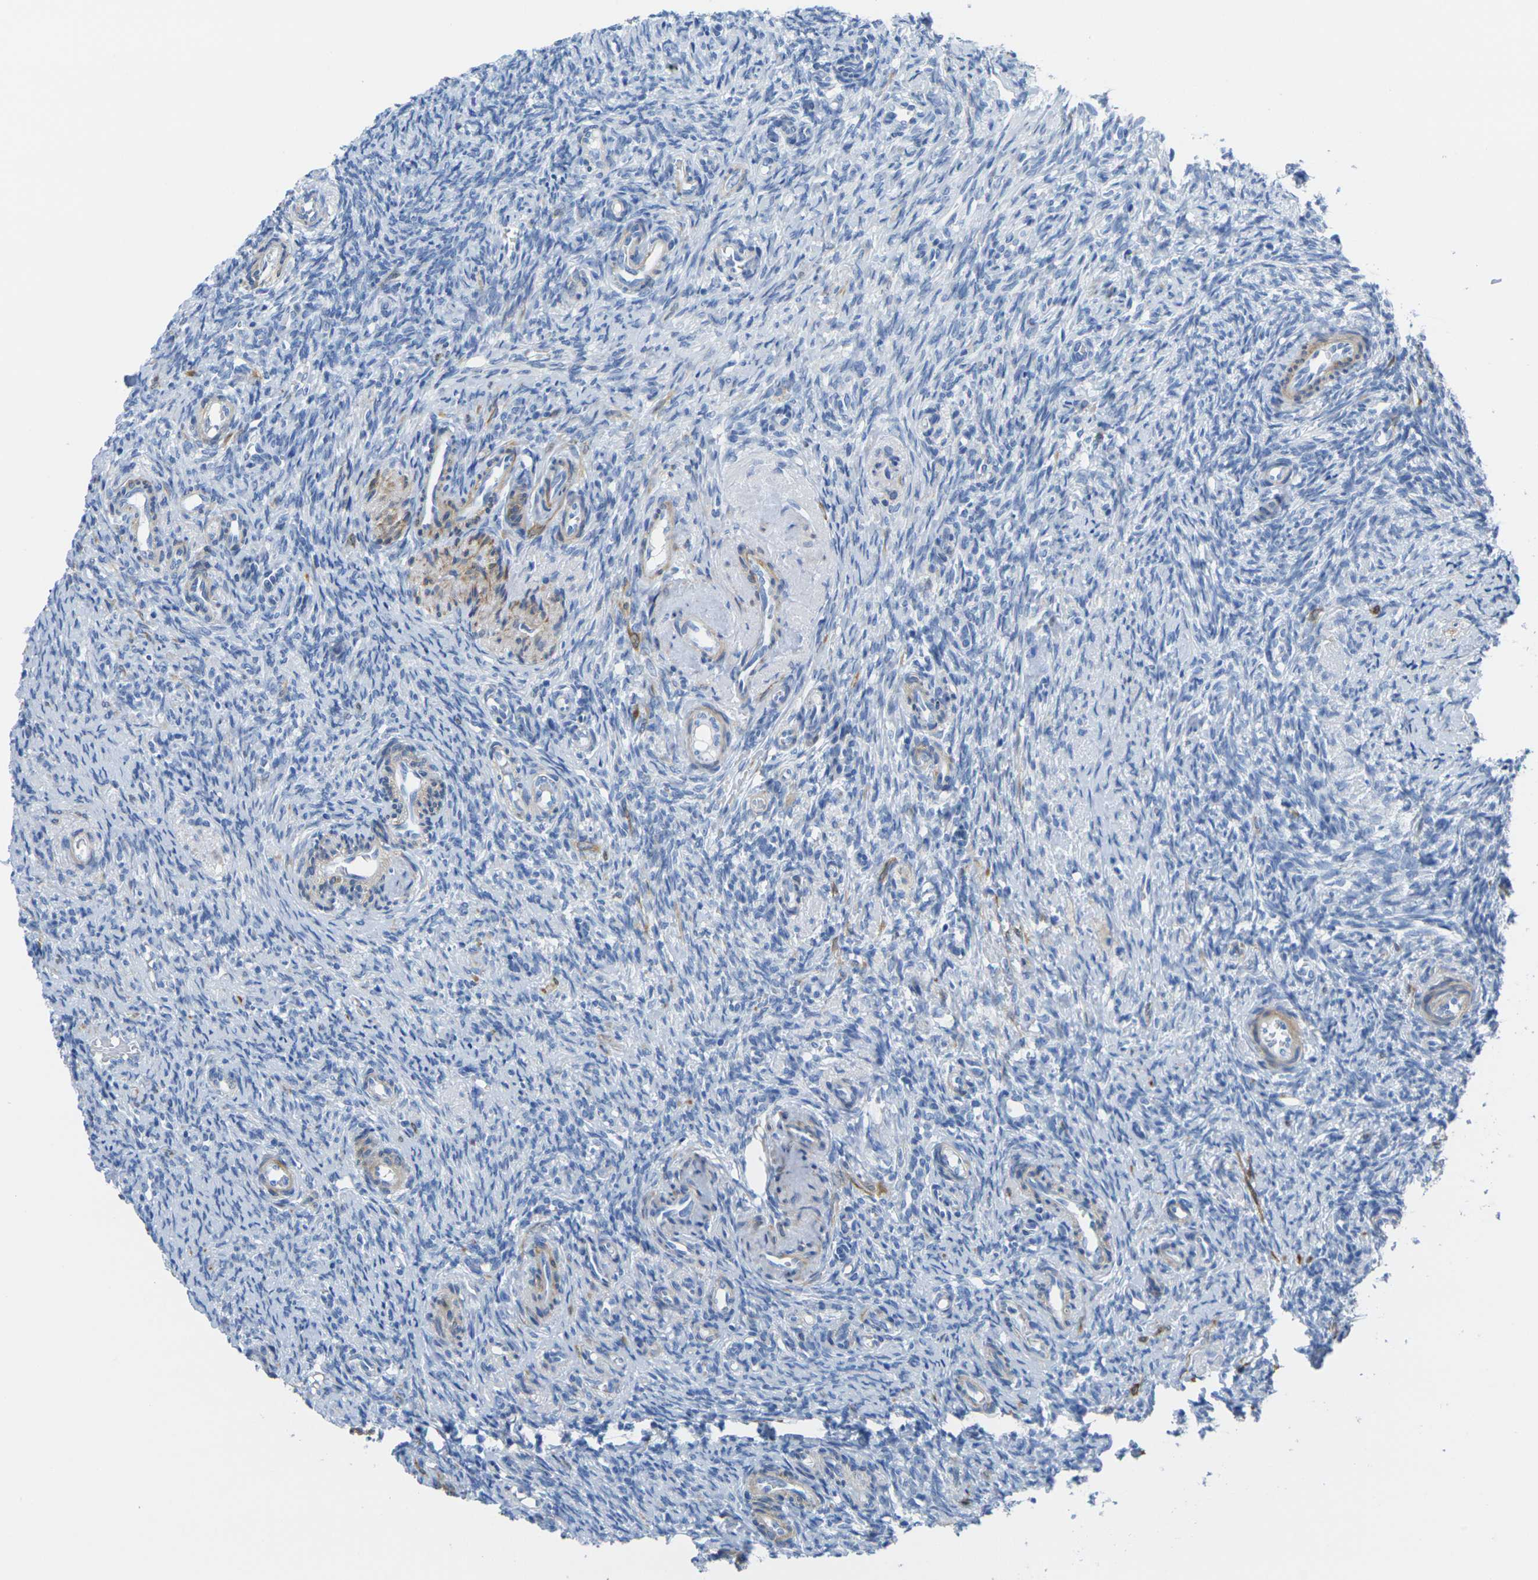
{"staining": {"intensity": "negative", "quantity": "none", "location": "none"}, "tissue": "ovary", "cell_type": "Ovarian stroma cells", "image_type": "normal", "snomed": [{"axis": "morphology", "description": "Normal tissue, NOS"}, {"axis": "topography", "description": "Ovary"}], "caption": "The immunohistochemistry (IHC) photomicrograph has no significant expression in ovarian stroma cells of ovary.", "gene": "CNN1", "patient": {"sex": "female", "age": 41}}